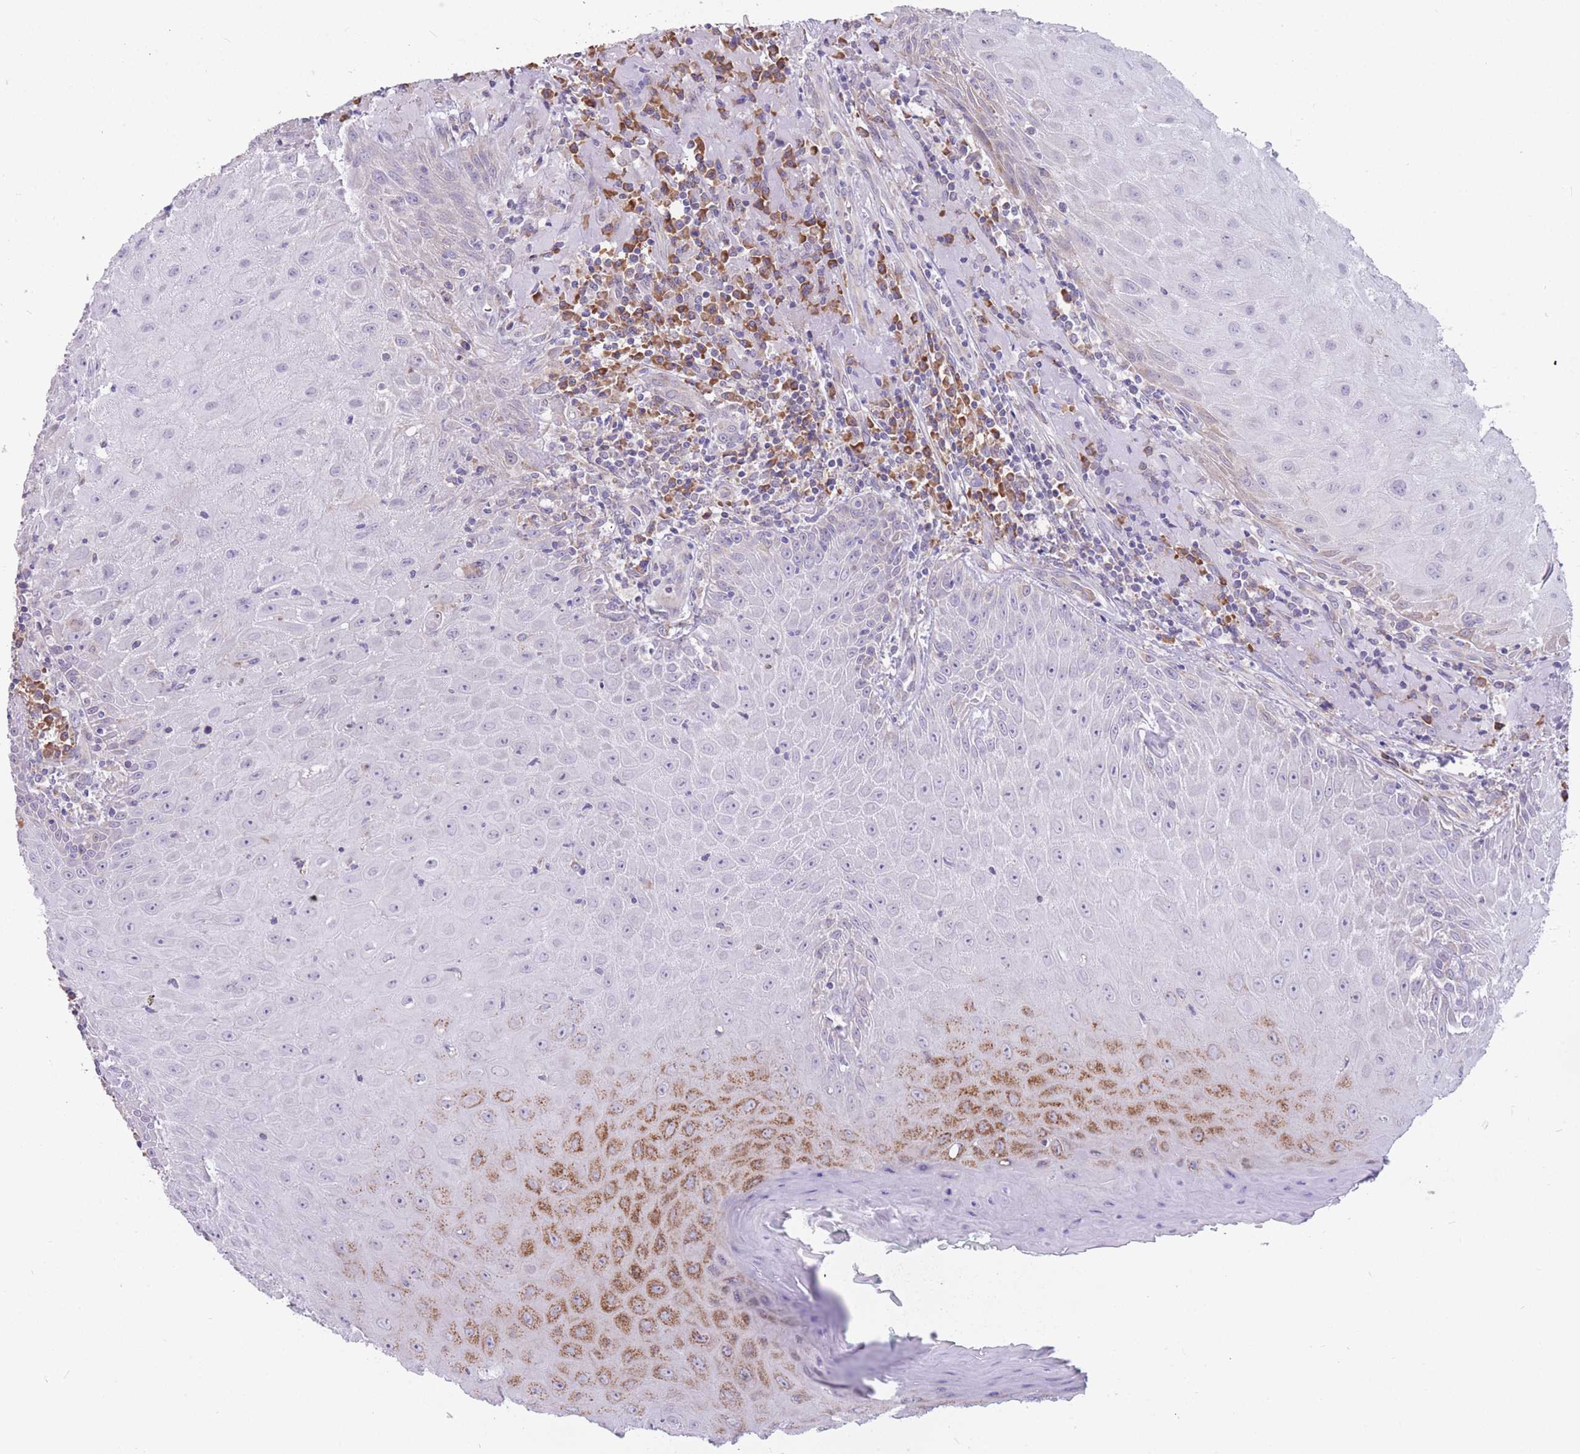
{"staining": {"intensity": "moderate", "quantity": "<25%", "location": "cytoplasmic/membranous"}, "tissue": "head and neck cancer", "cell_type": "Tumor cells", "image_type": "cancer", "snomed": [{"axis": "morphology", "description": "Normal tissue, NOS"}, {"axis": "morphology", "description": "Squamous cell carcinoma, NOS"}, {"axis": "topography", "description": "Oral tissue"}, {"axis": "topography", "description": "Head-Neck"}], "caption": "A brown stain highlights moderate cytoplasmic/membranous positivity of a protein in head and neck squamous cell carcinoma tumor cells. (DAB (3,3'-diaminobenzidine) IHC with brightfield microscopy, high magnification).", "gene": "TRAPPC5", "patient": {"sex": "female", "age": 70}}